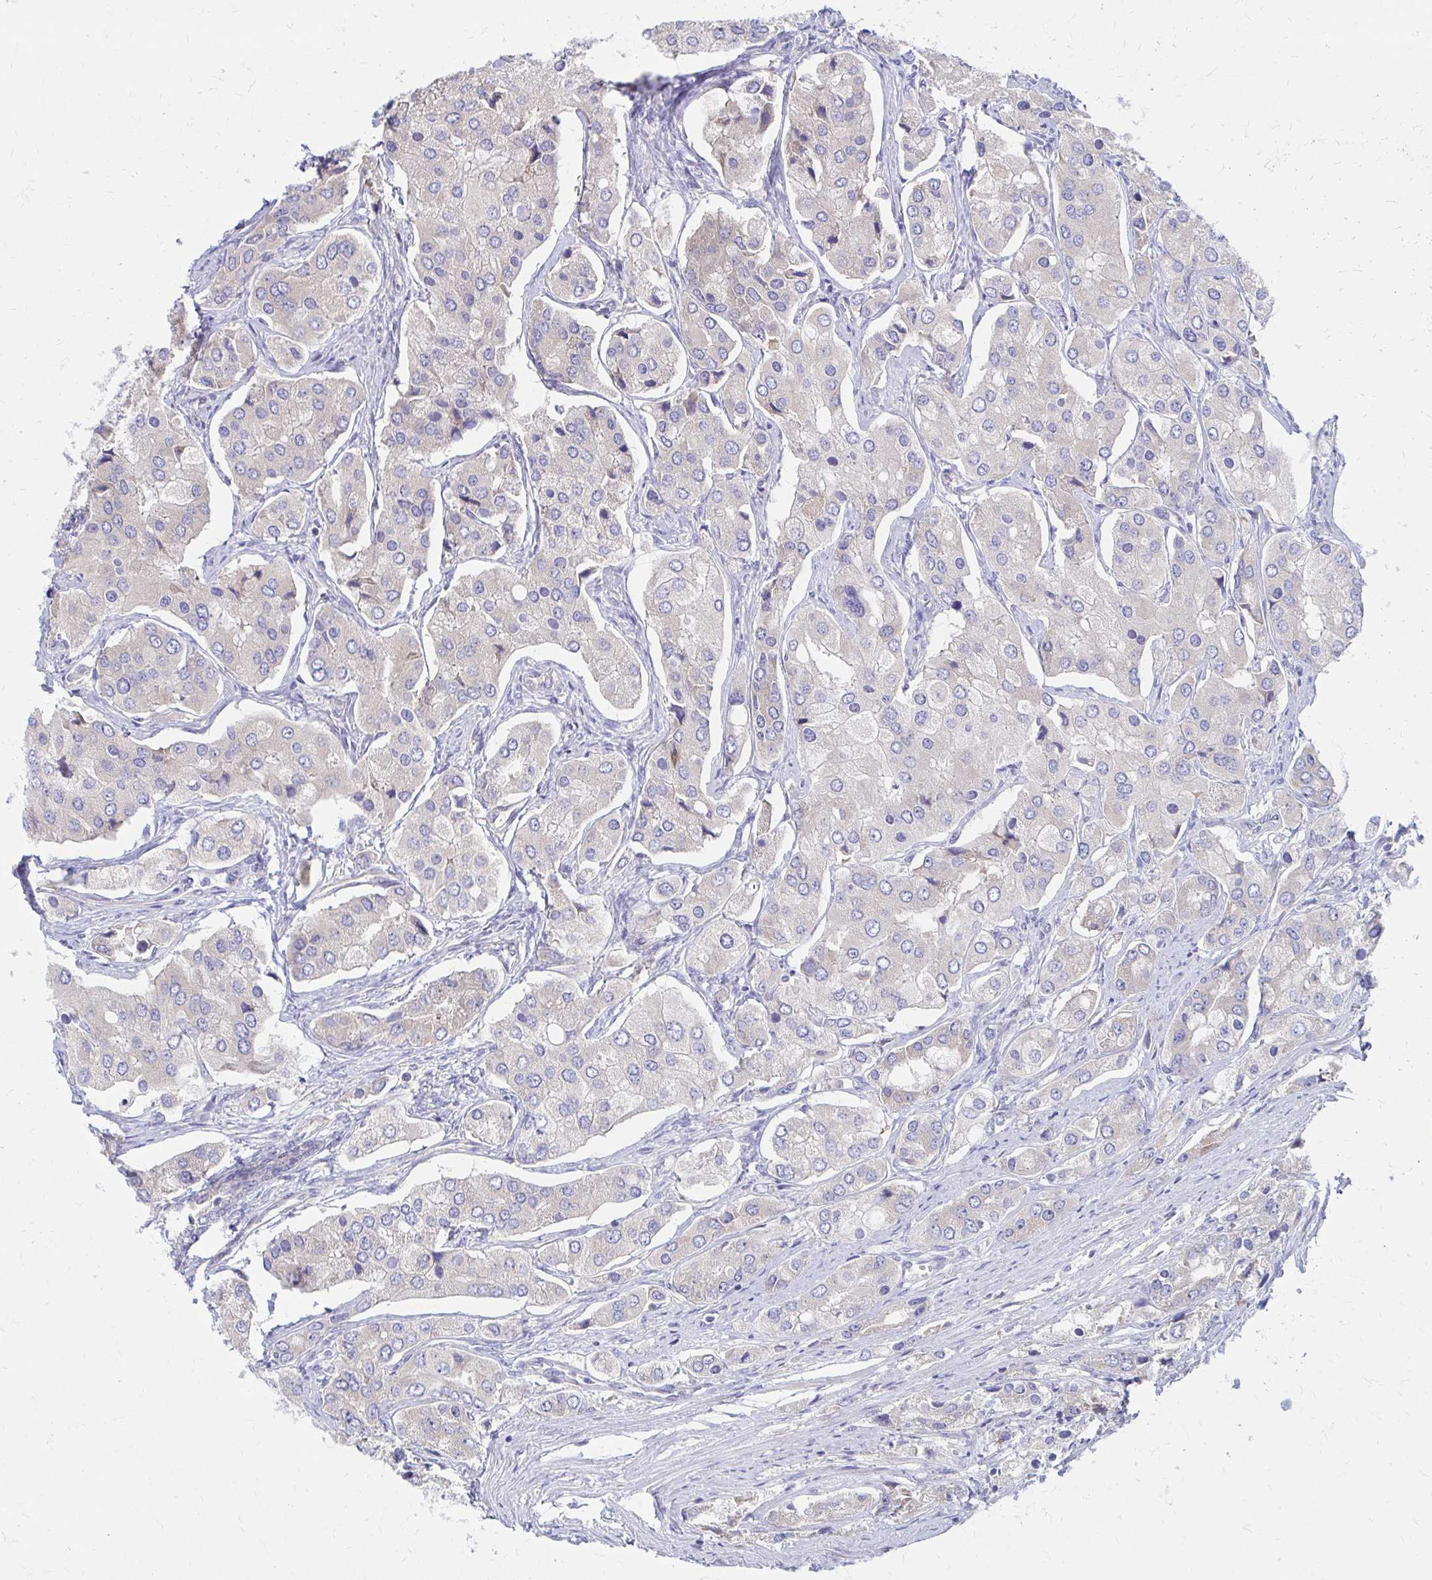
{"staining": {"intensity": "negative", "quantity": "none", "location": "none"}, "tissue": "prostate cancer", "cell_type": "Tumor cells", "image_type": "cancer", "snomed": [{"axis": "morphology", "description": "Adenocarcinoma, Low grade"}, {"axis": "topography", "description": "Prostate"}], "caption": "Prostate cancer was stained to show a protein in brown. There is no significant positivity in tumor cells.", "gene": "RPL27A", "patient": {"sex": "male", "age": 69}}